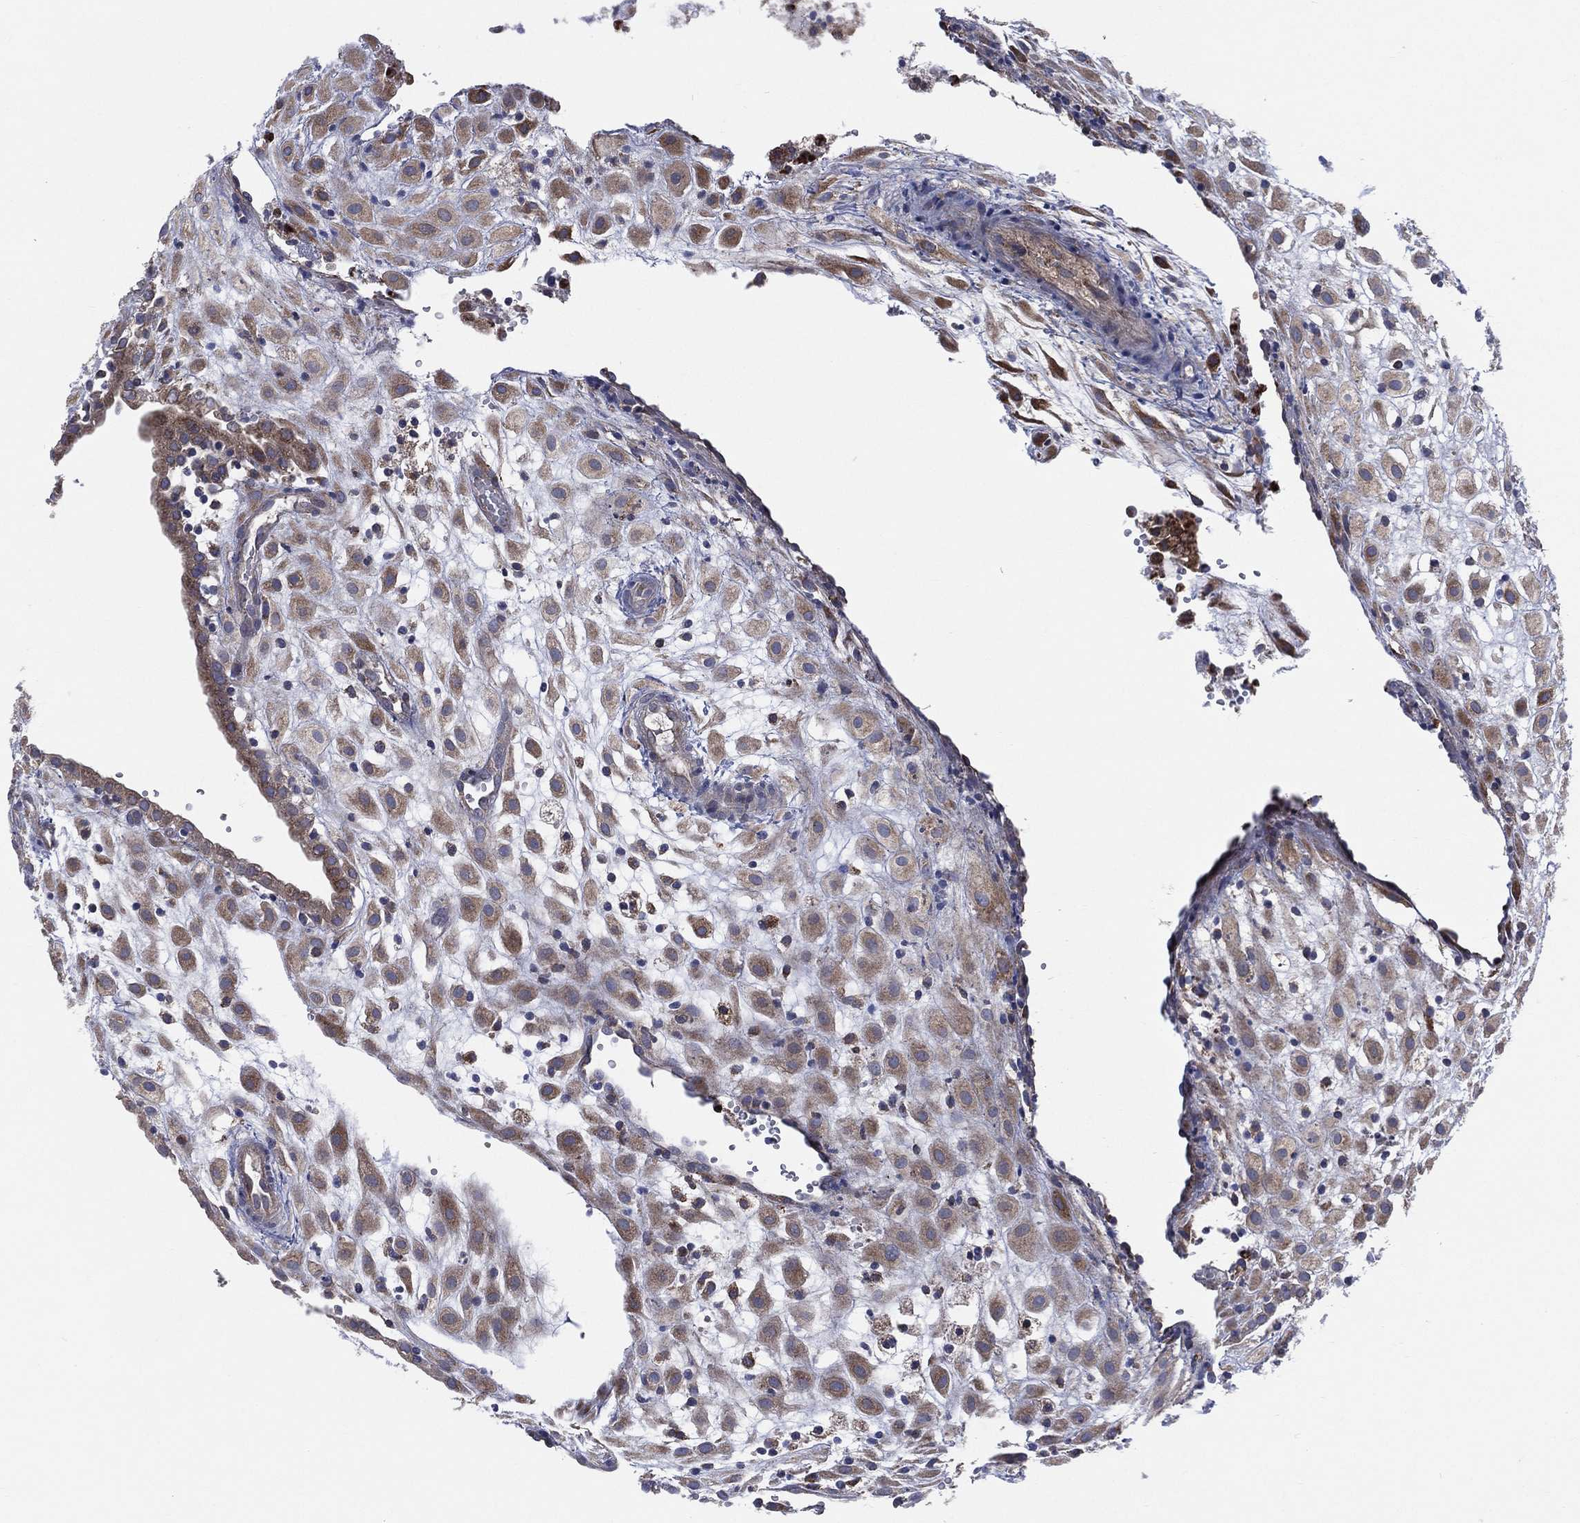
{"staining": {"intensity": "moderate", "quantity": ">75%", "location": "cytoplasmic/membranous"}, "tissue": "placenta", "cell_type": "Decidual cells", "image_type": "normal", "snomed": [{"axis": "morphology", "description": "Normal tissue, NOS"}, {"axis": "topography", "description": "Placenta"}], "caption": "Moderate cytoplasmic/membranous staining is seen in approximately >75% of decidual cells in benign placenta. The staining was performed using DAB (3,3'-diaminobenzidine), with brown indicating positive protein expression. Nuclei are stained blue with hematoxylin.", "gene": "CCDC159", "patient": {"sex": "female", "age": 24}}